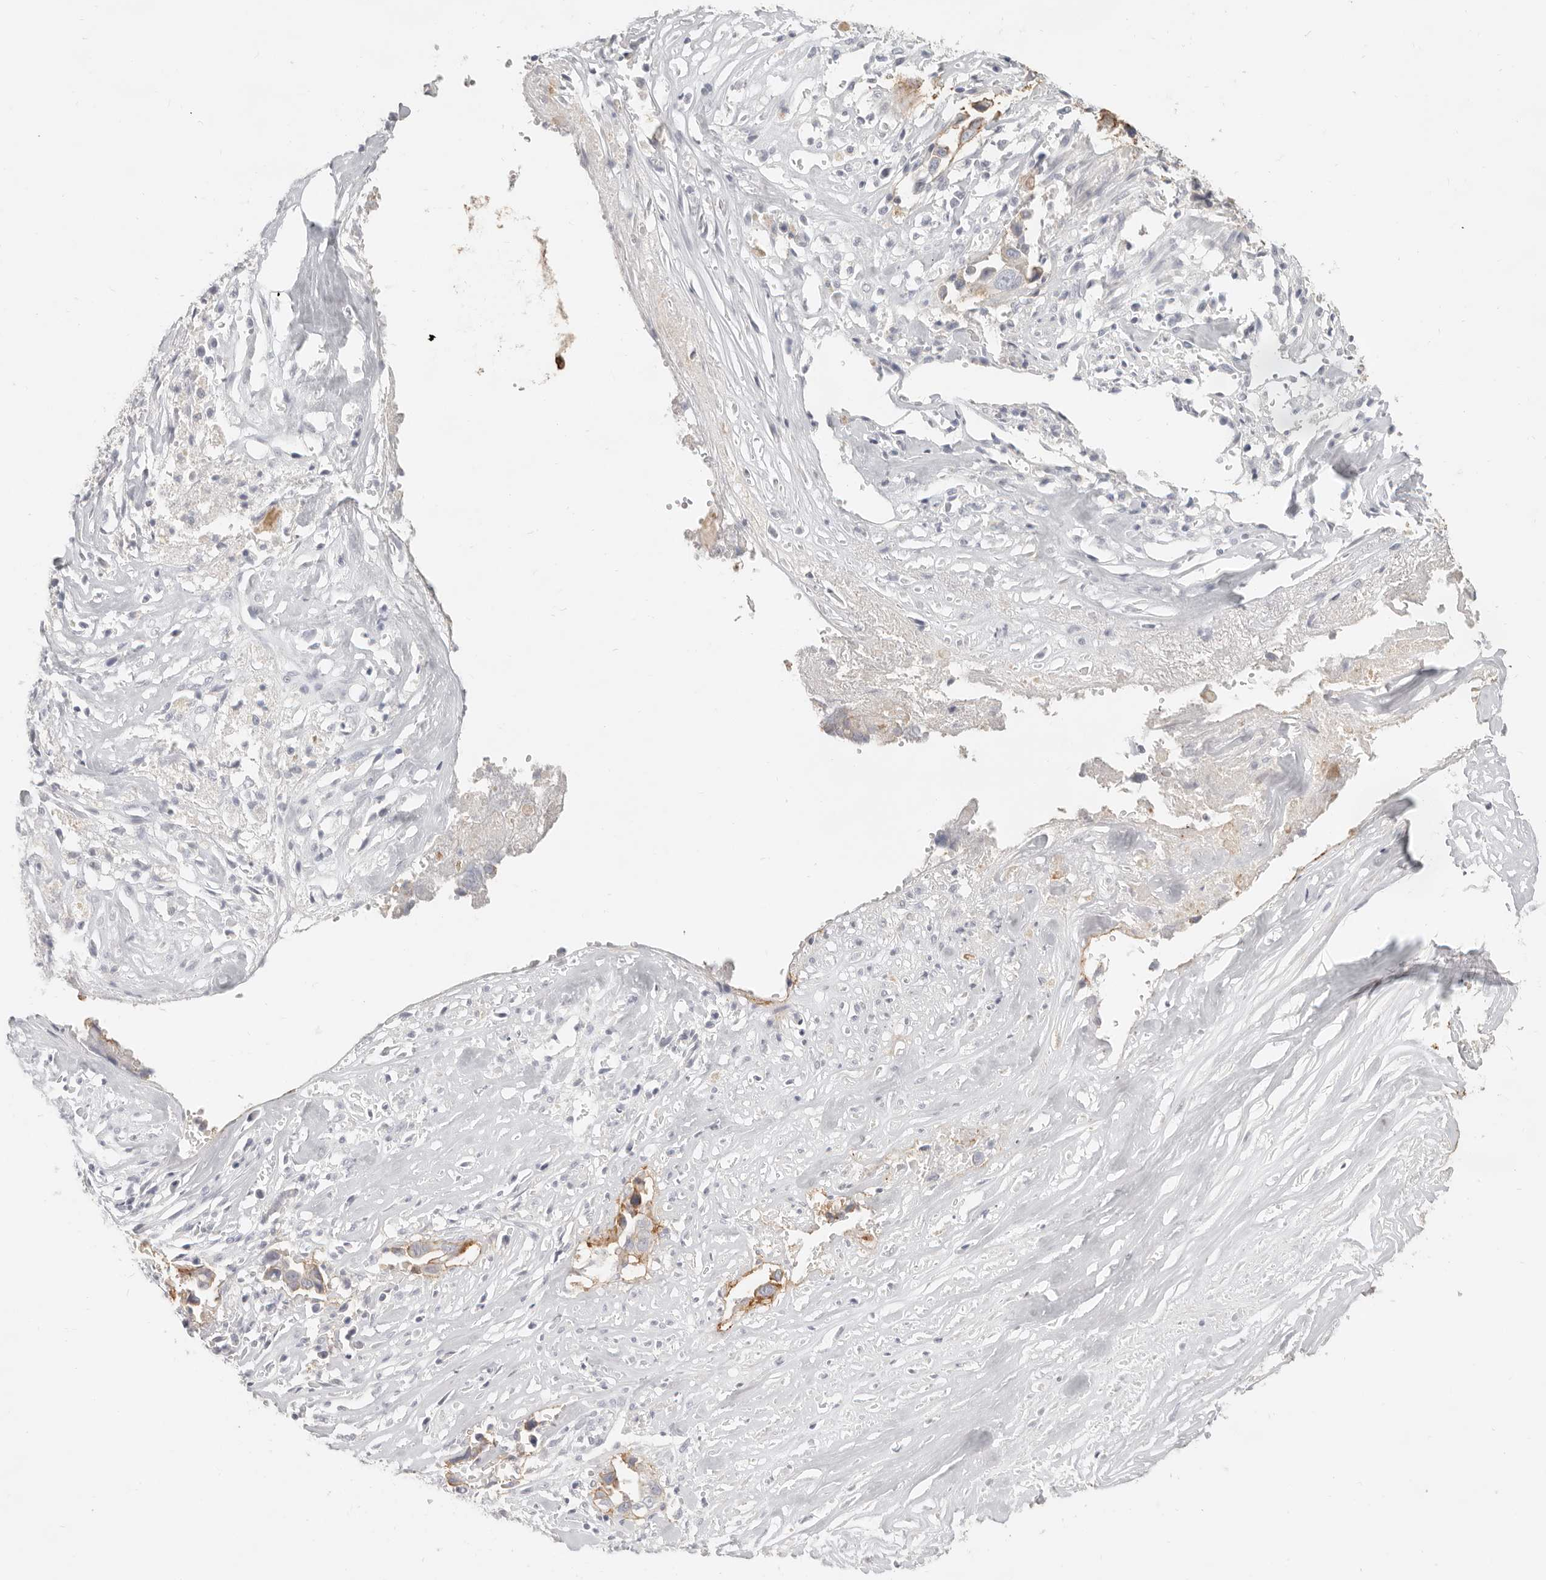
{"staining": {"intensity": "moderate", "quantity": "25%-75%", "location": "cytoplasmic/membranous"}, "tissue": "liver cancer", "cell_type": "Tumor cells", "image_type": "cancer", "snomed": [{"axis": "morphology", "description": "Cholangiocarcinoma"}, {"axis": "topography", "description": "Liver"}], "caption": "Liver cancer (cholangiocarcinoma) stained with a brown dye demonstrates moderate cytoplasmic/membranous positive staining in approximately 25%-75% of tumor cells.", "gene": "EPCAM", "patient": {"sex": "female", "age": 79}}